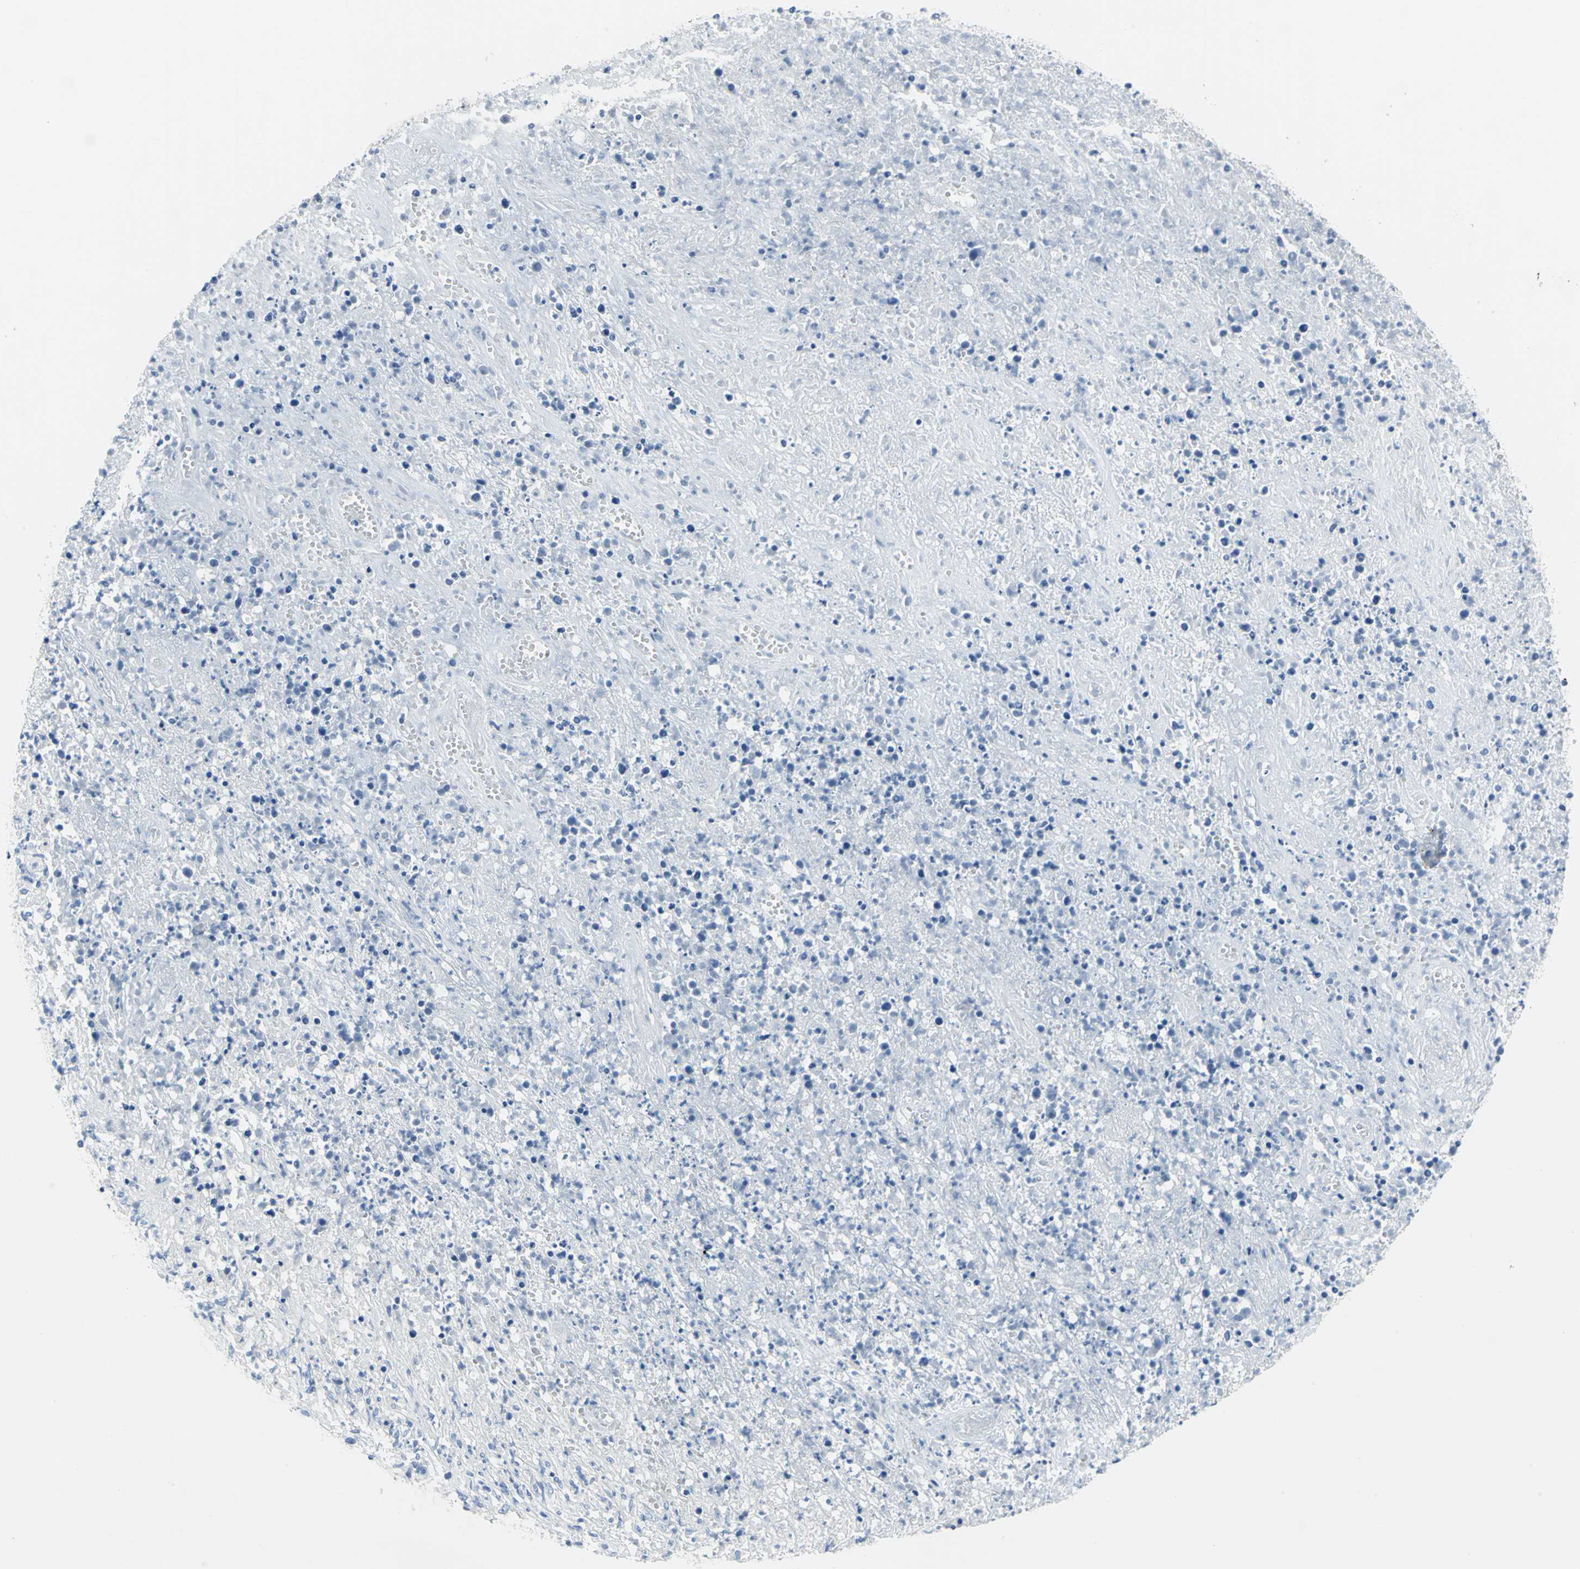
{"staining": {"intensity": "negative", "quantity": "none", "location": "none"}, "tissue": "lymphoma", "cell_type": "Tumor cells", "image_type": "cancer", "snomed": [{"axis": "morphology", "description": "Malignant lymphoma, non-Hodgkin's type, High grade"}, {"axis": "topography", "description": "Lymph node"}], "caption": "Tumor cells show no significant protein expression in lymphoma. (Brightfield microscopy of DAB immunohistochemistry (IHC) at high magnification).", "gene": "SFN", "patient": {"sex": "female", "age": 84}}